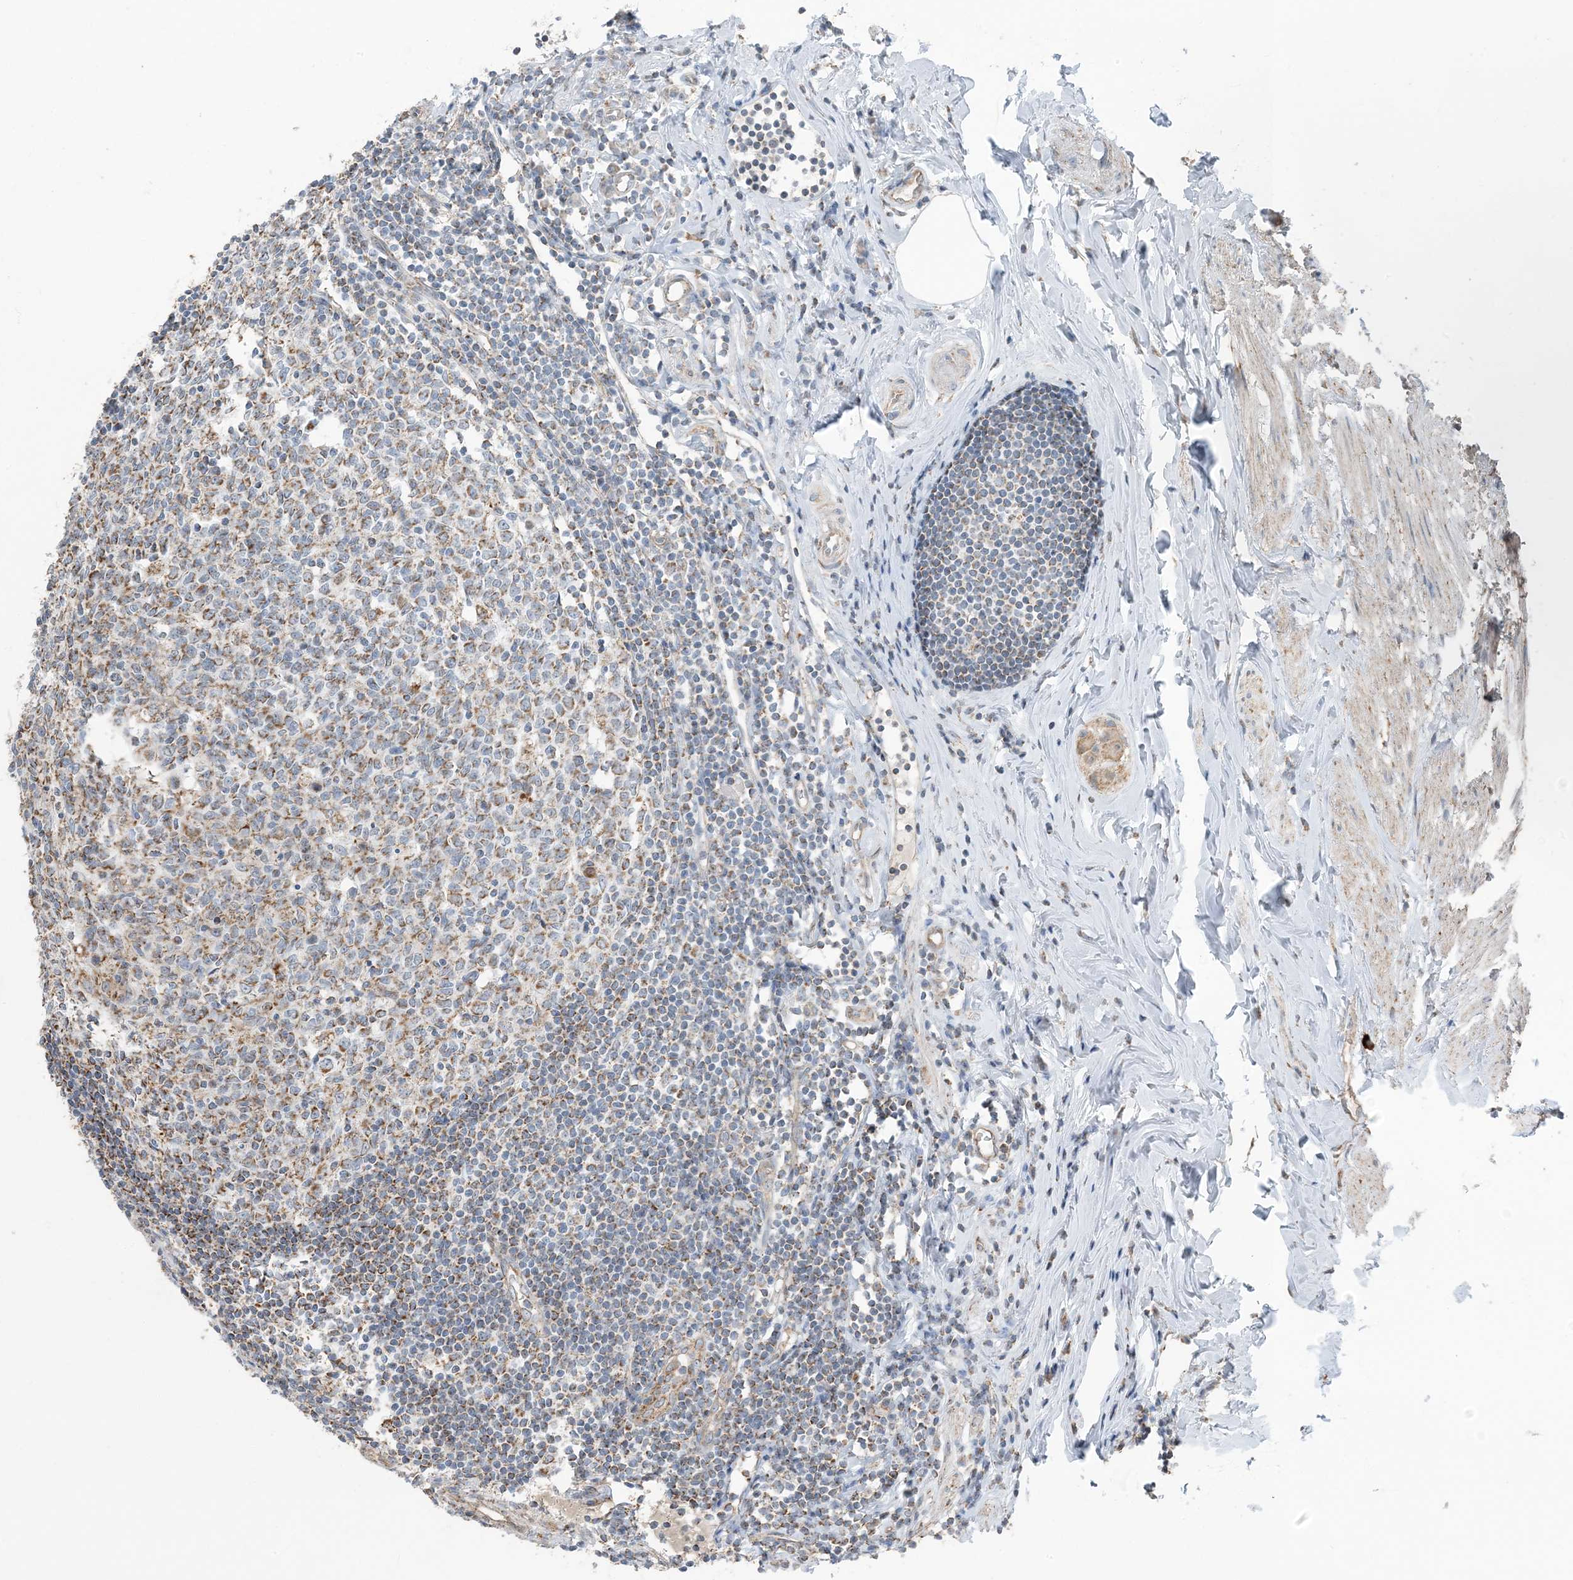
{"staining": {"intensity": "moderate", "quantity": ">75%", "location": "cytoplasmic/membranous"}, "tissue": "appendix", "cell_type": "Glandular cells", "image_type": "normal", "snomed": [{"axis": "morphology", "description": "Normal tissue, NOS"}, {"axis": "topography", "description": "Appendix"}], "caption": "Brown immunohistochemical staining in normal human appendix demonstrates moderate cytoplasmic/membranous positivity in approximately >75% of glandular cells.", "gene": "PILRB", "patient": {"sex": "female", "age": 54}}